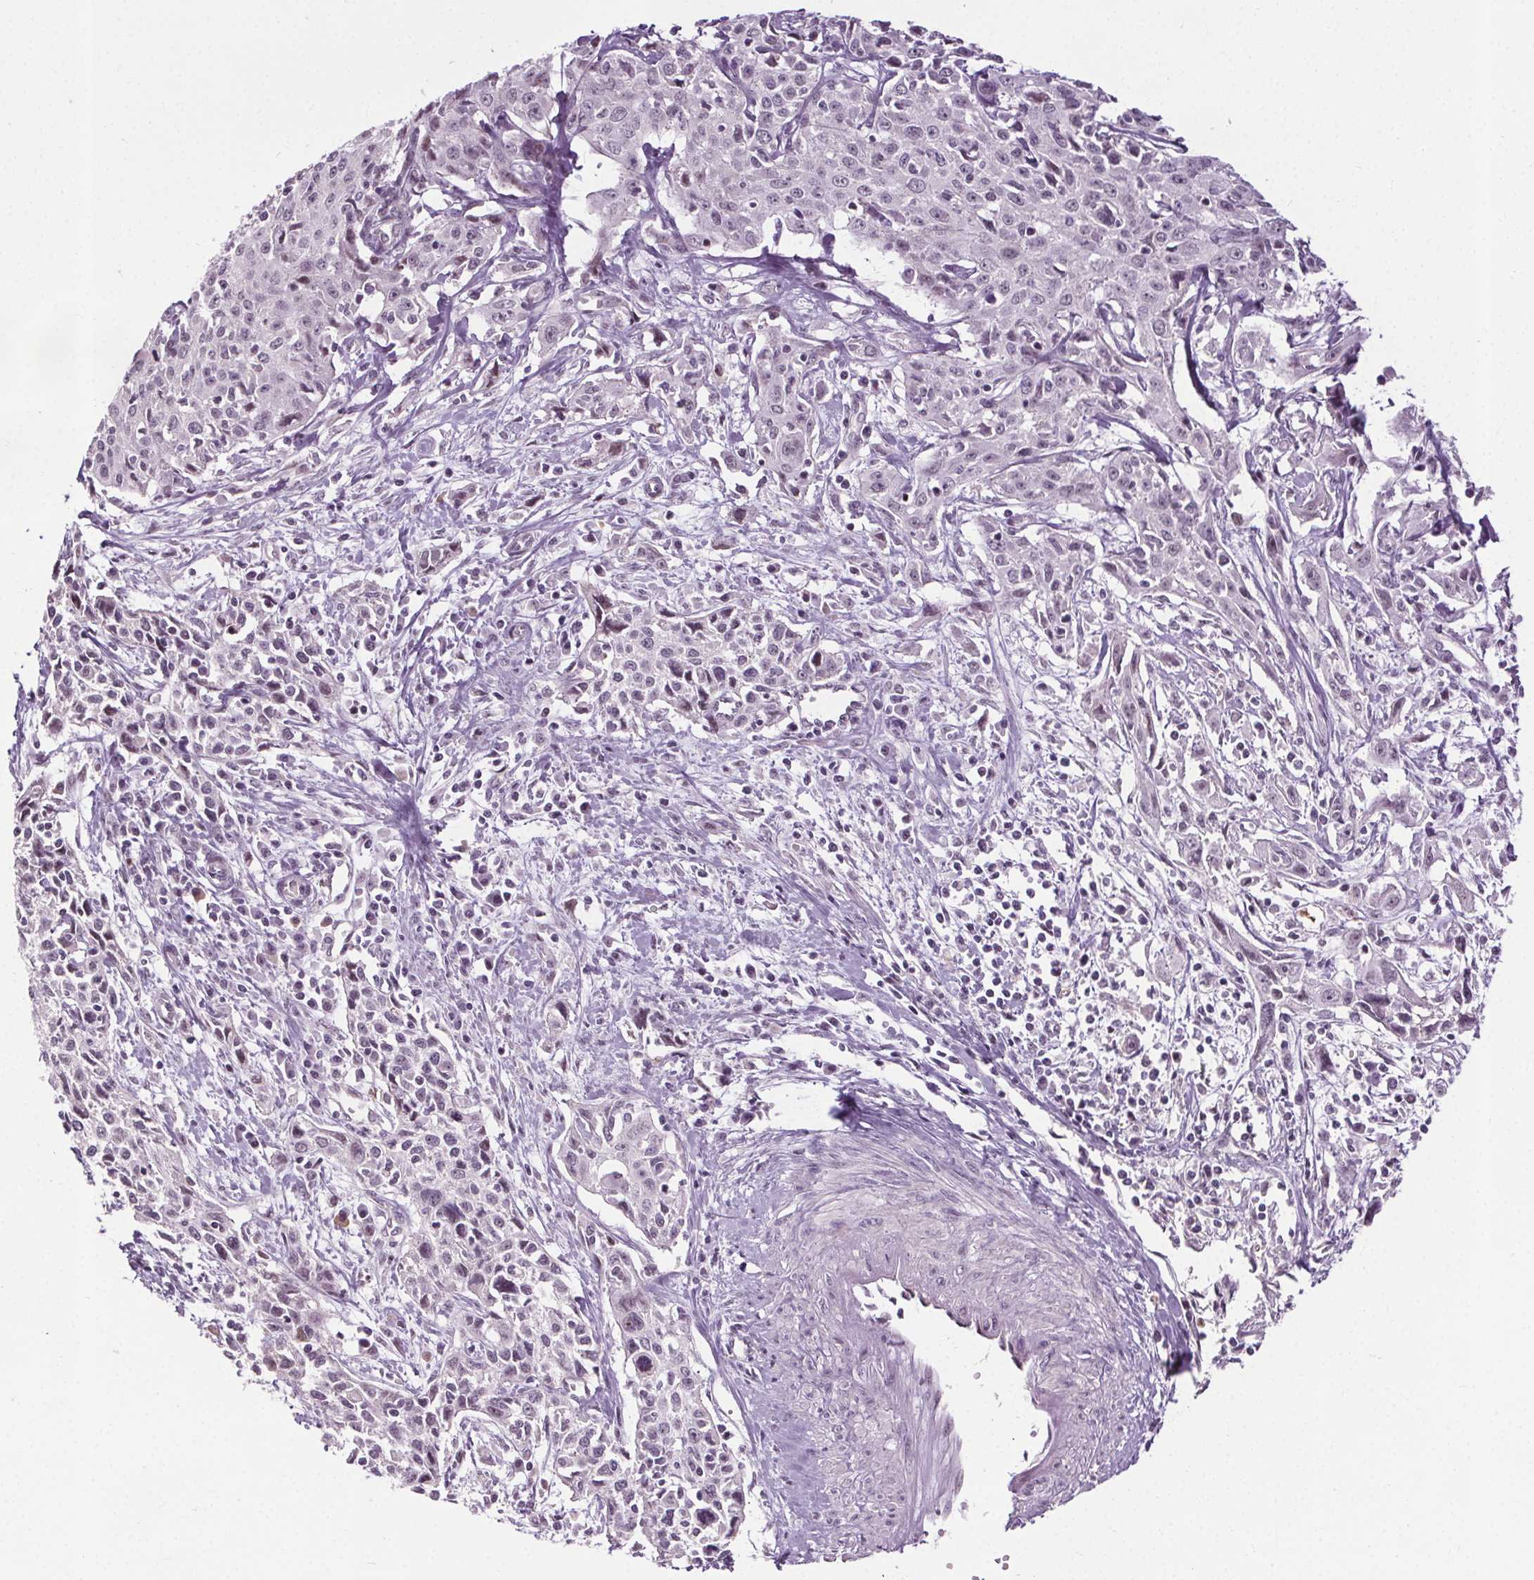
{"staining": {"intensity": "negative", "quantity": "none", "location": "none"}, "tissue": "cervical cancer", "cell_type": "Tumor cells", "image_type": "cancer", "snomed": [{"axis": "morphology", "description": "Squamous cell carcinoma, NOS"}, {"axis": "topography", "description": "Cervix"}], "caption": "Immunohistochemical staining of human cervical squamous cell carcinoma exhibits no significant expression in tumor cells.", "gene": "CEBPA", "patient": {"sex": "female", "age": 38}}